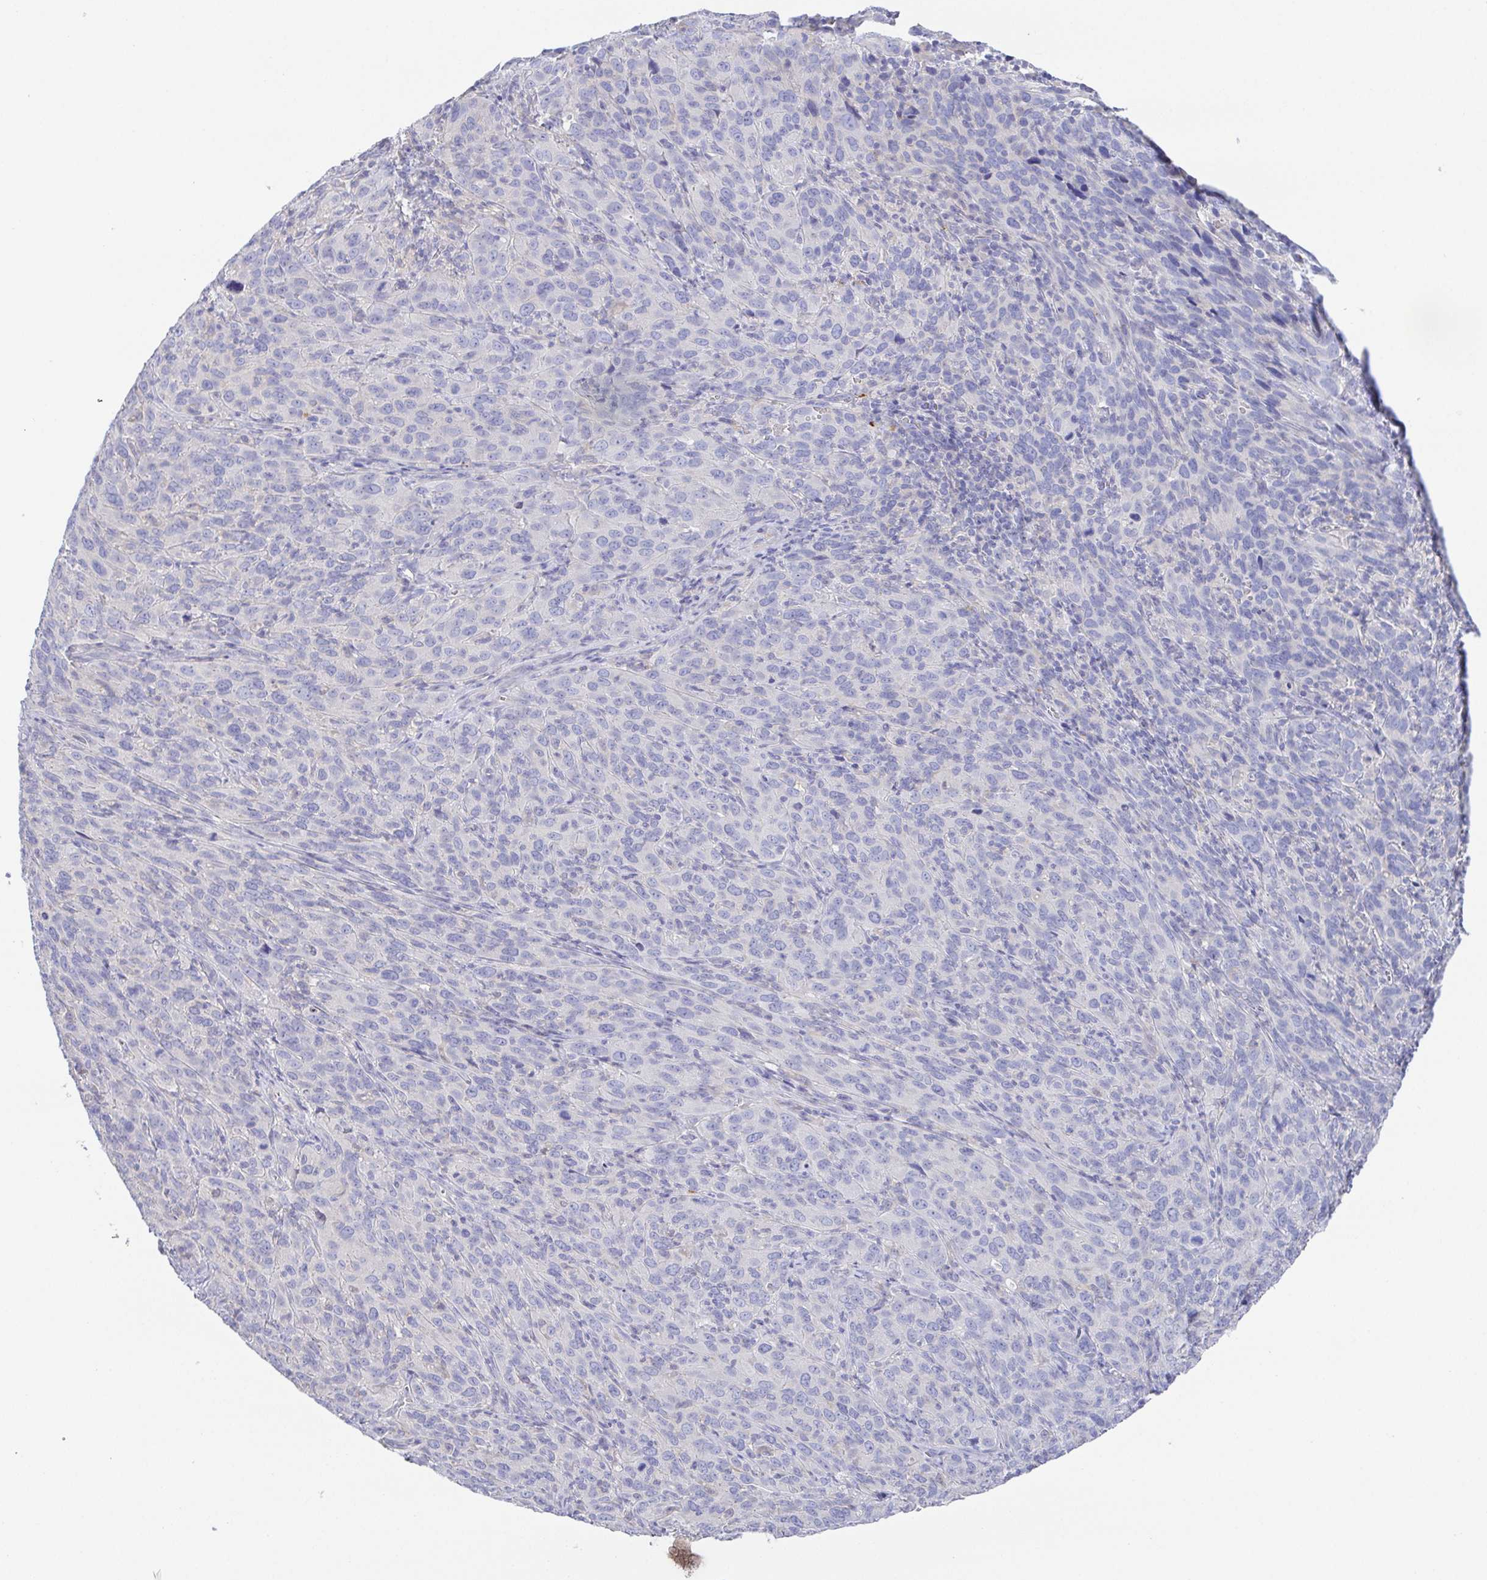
{"staining": {"intensity": "negative", "quantity": "none", "location": "none"}, "tissue": "cervical cancer", "cell_type": "Tumor cells", "image_type": "cancer", "snomed": [{"axis": "morphology", "description": "Normal tissue, NOS"}, {"axis": "morphology", "description": "Squamous cell carcinoma, NOS"}, {"axis": "topography", "description": "Cervix"}], "caption": "DAB (3,3'-diaminobenzidine) immunohistochemical staining of cervical cancer displays no significant positivity in tumor cells.", "gene": "PKDREJ", "patient": {"sex": "female", "age": 51}}